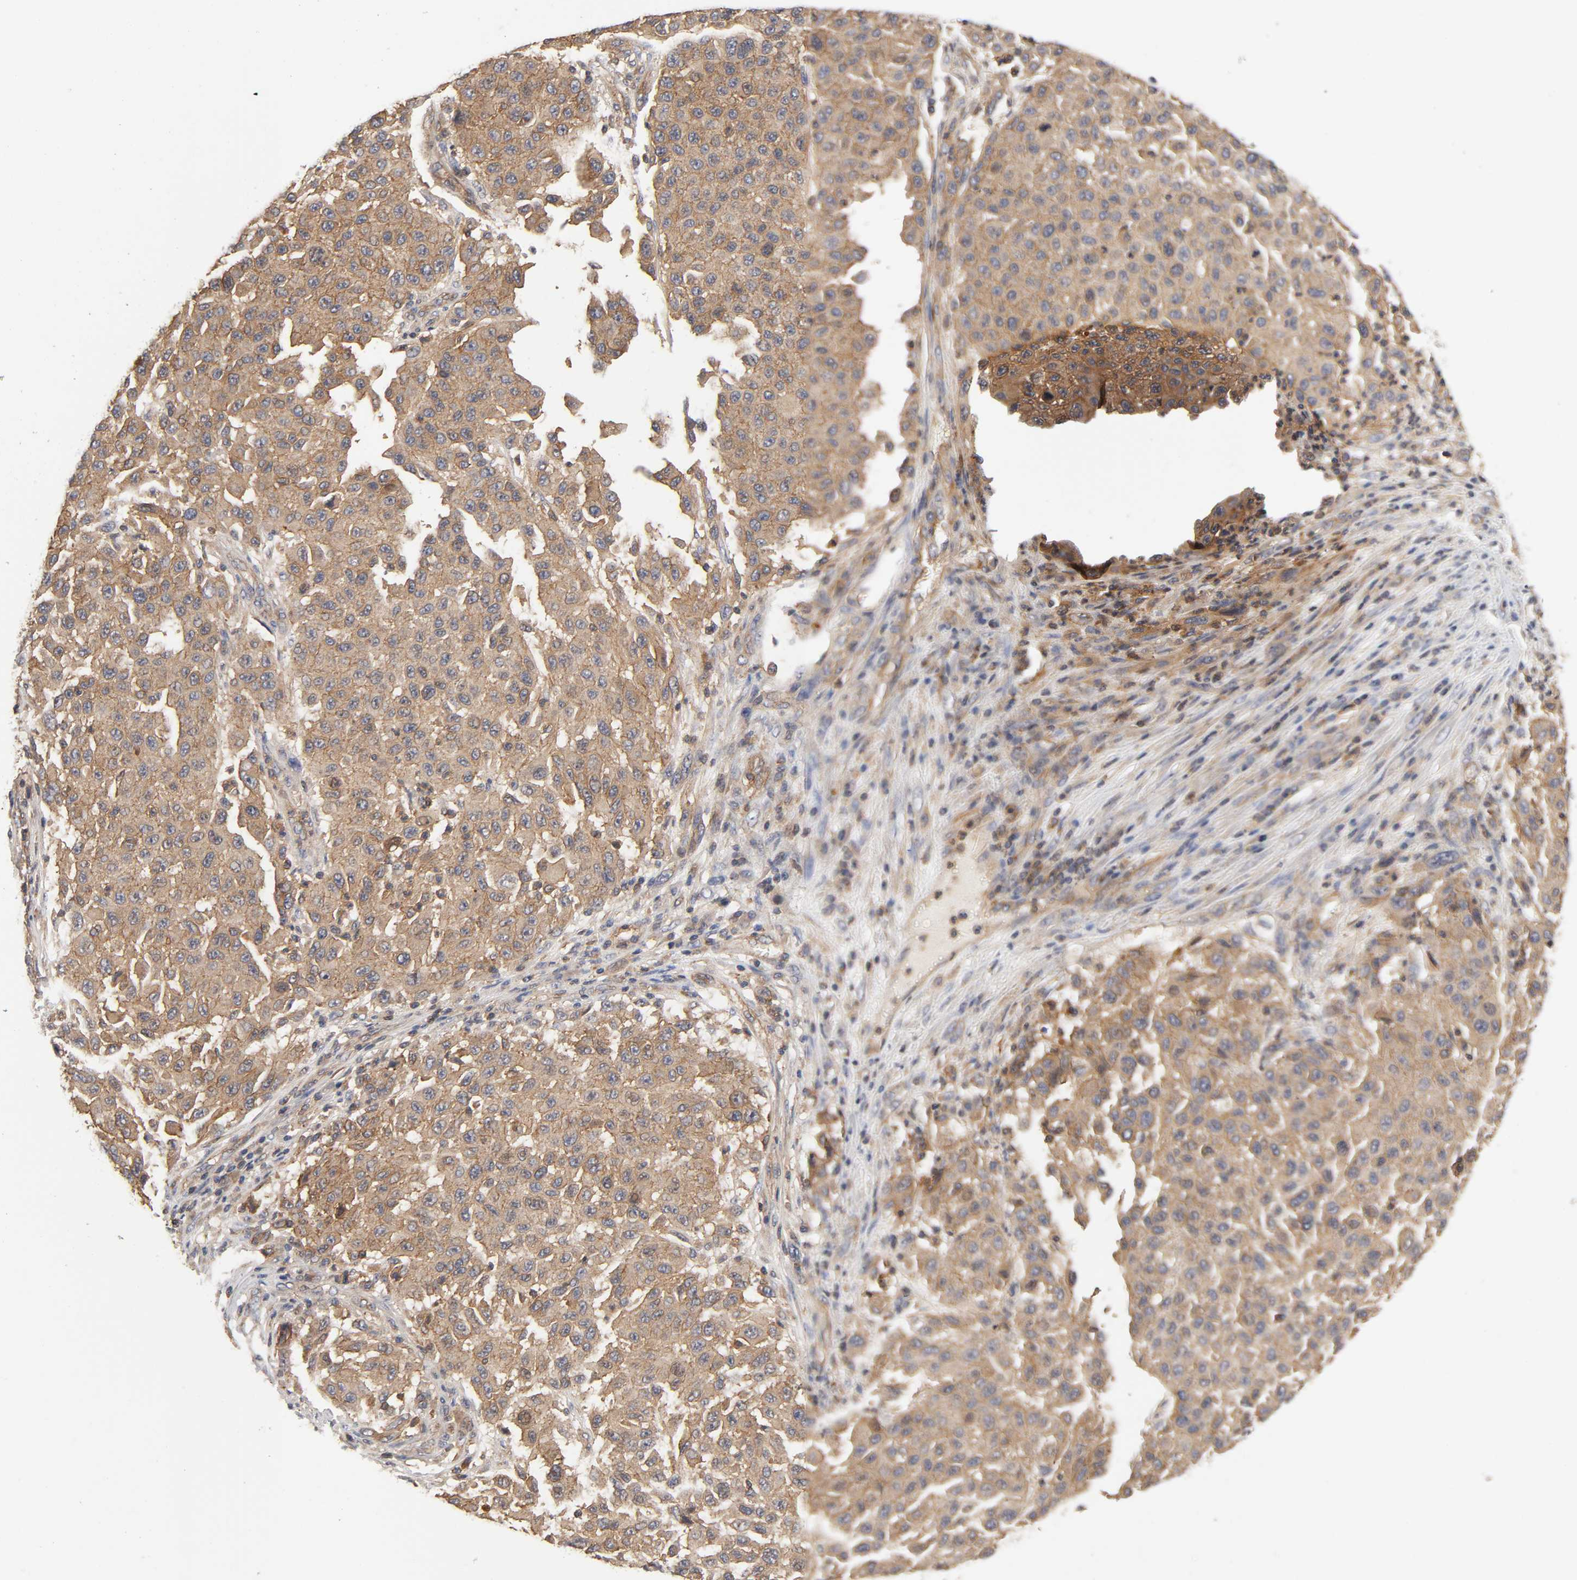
{"staining": {"intensity": "moderate", "quantity": ">75%", "location": "cytoplasmic/membranous"}, "tissue": "melanoma", "cell_type": "Tumor cells", "image_type": "cancer", "snomed": [{"axis": "morphology", "description": "Malignant melanoma, Metastatic site"}, {"axis": "topography", "description": "Lymph node"}], "caption": "Malignant melanoma (metastatic site) stained with a protein marker displays moderate staining in tumor cells.", "gene": "LAMTOR2", "patient": {"sex": "male", "age": 61}}